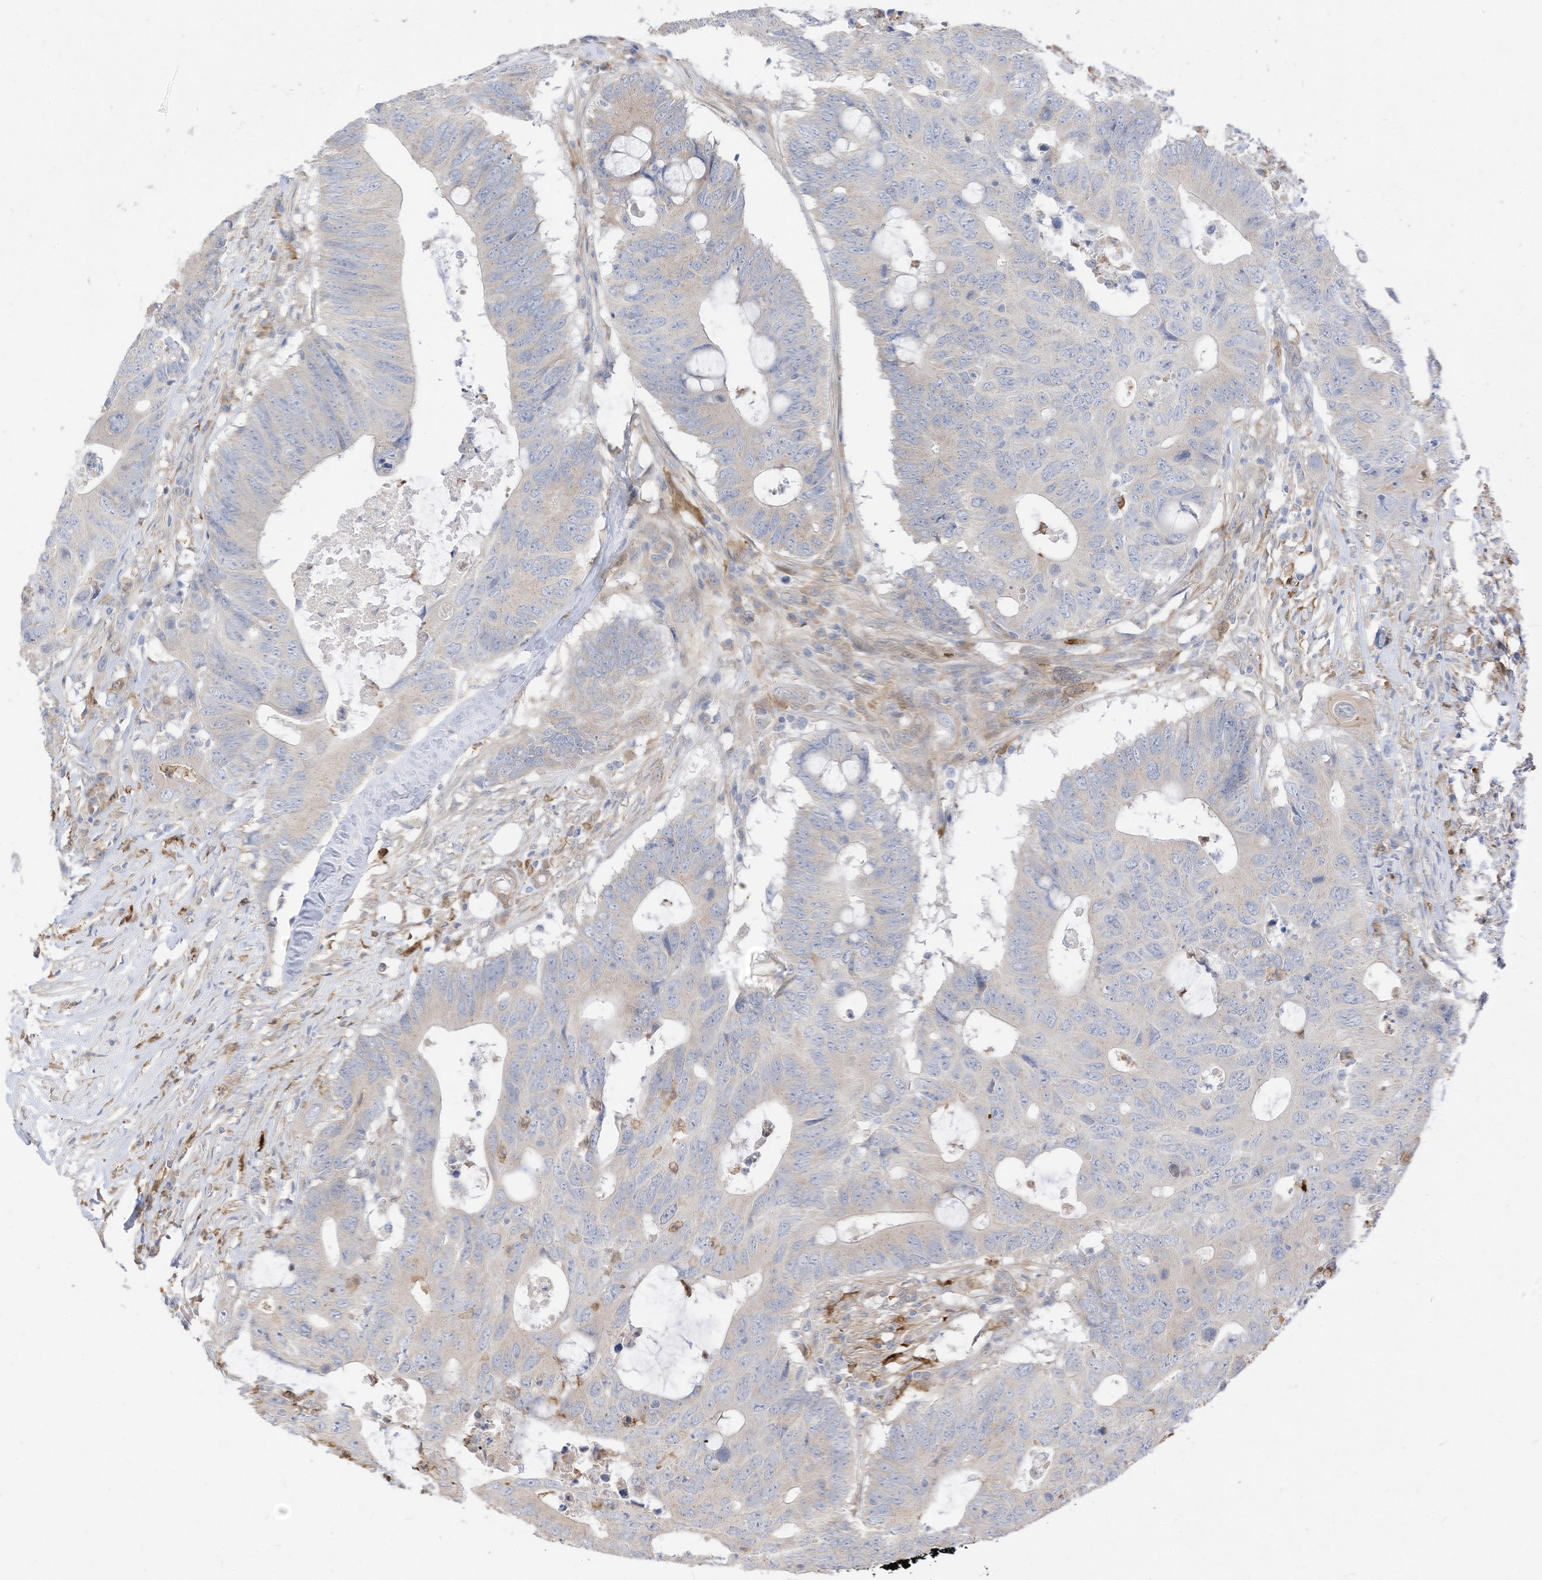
{"staining": {"intensity": "negative", "quantity": "none", "location": "none"}, "tissue": "colorectal cancer", "cell_type": "Tumor cells", "image_type": "cancer", "snomed": [{"axis": "morphology", "description": "Adenocarcinoma, NOS"}, {"axis": "topography", "description": "Colon"}], "caption": "IHC of human colorectal cancer (adenocarcinoma) demonstrates no staining in tumor cells.", "gene": "ATP13A1", "patient": {"sex": "male", "age": 71}}